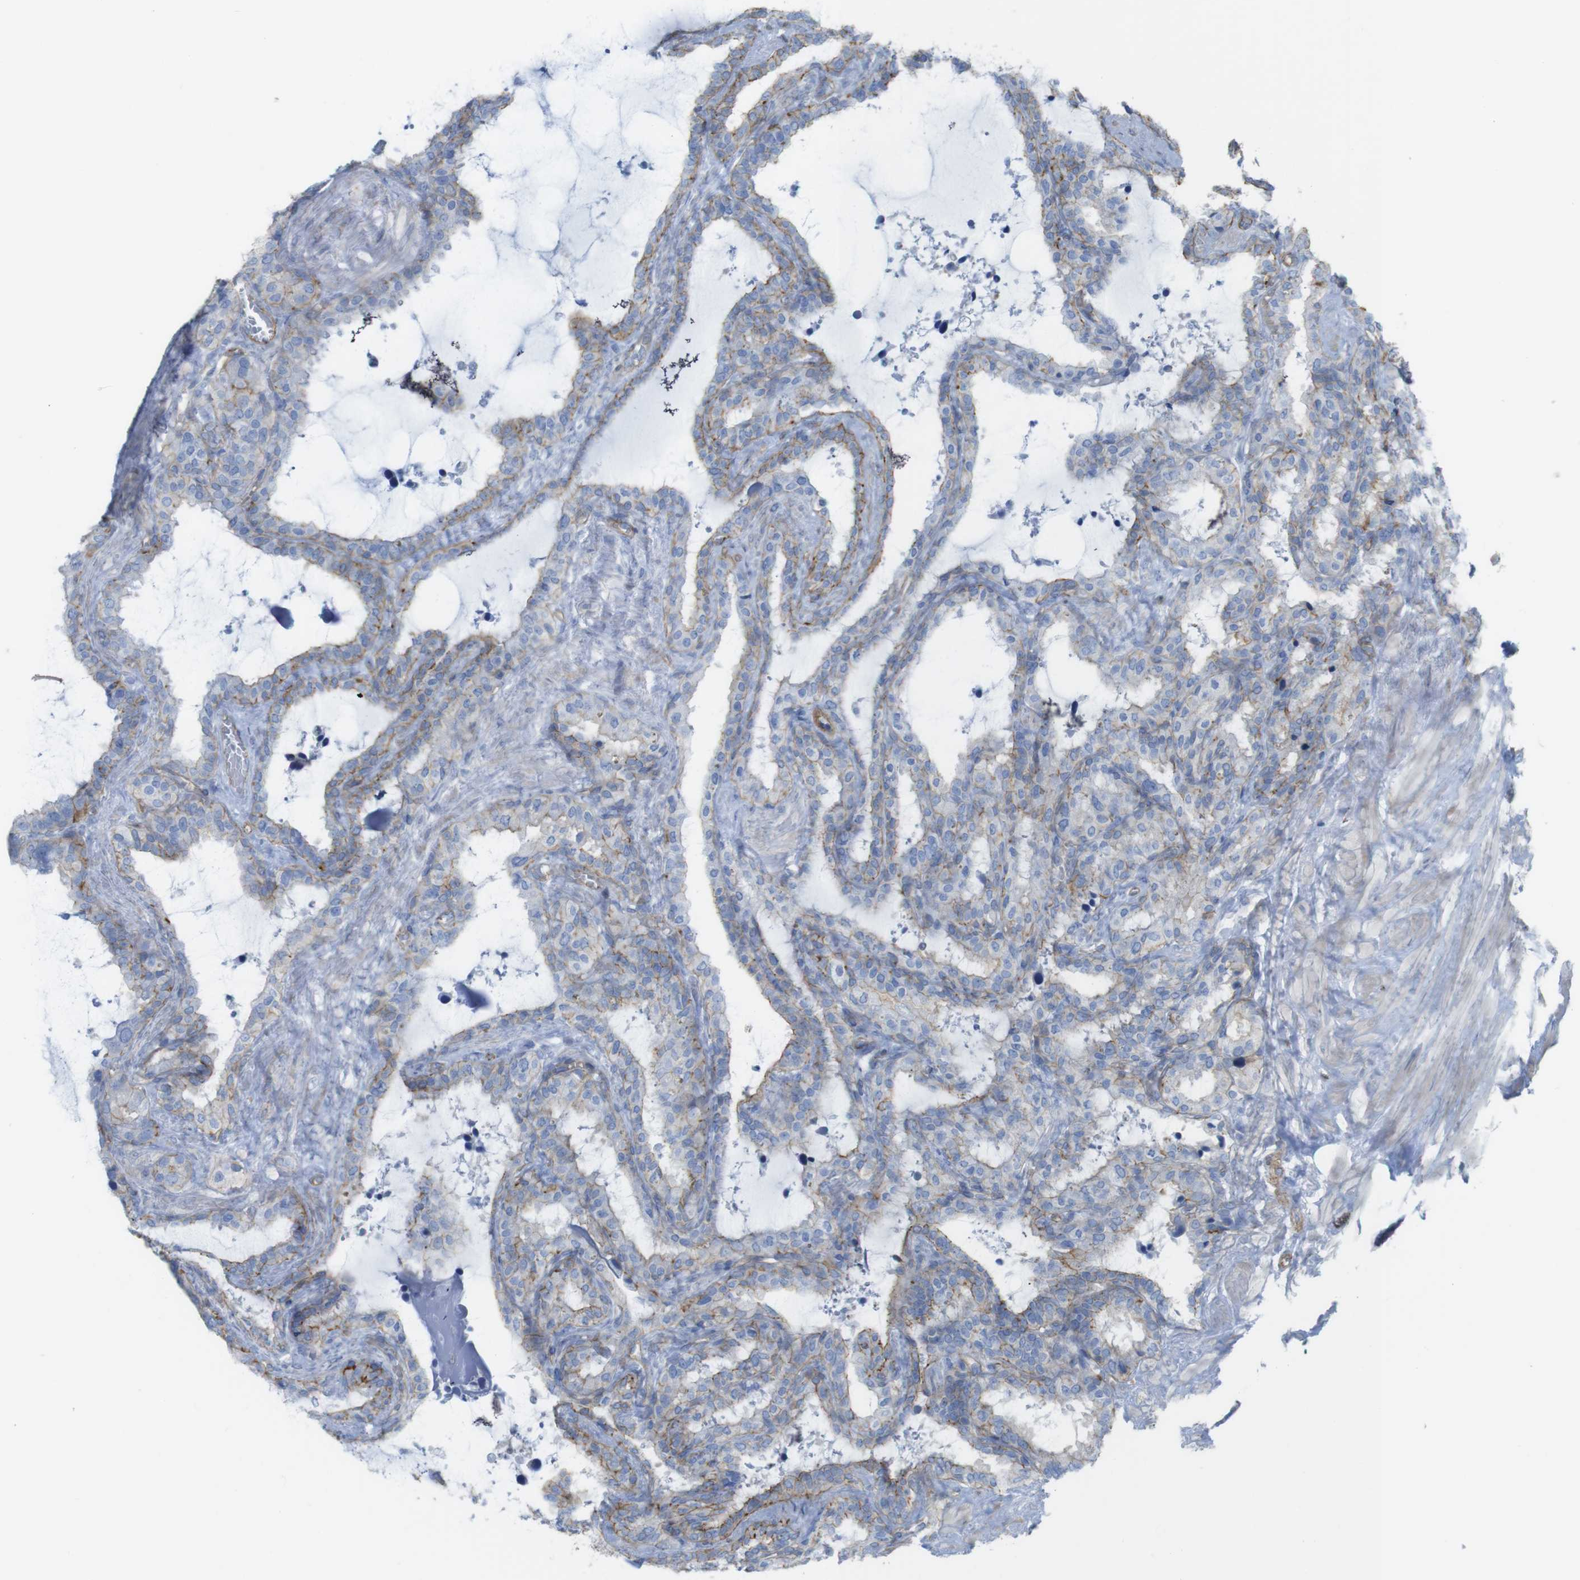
{"staining": {"intensity": "moderate", "quantity": "<25%", "location": "cytoplasmic/membranous"}, "tissue": "seminal vesicle", "cell_type": "Glandular cells", "image_type": "normal", "snomed": [{"axis": "morphology", "description": "Normal tissue, NOS"}, {"axis": "topography", "description": "Seminal veicle"}], "caption": "About <25% of glandular cells in benign human seminal vesicle show moderate cytoplasmic/membranous protein expression as visualized by brown immunohistochemical staining.", "gene": "PREX2", "patient": {"sex": "male", "age": 46}}